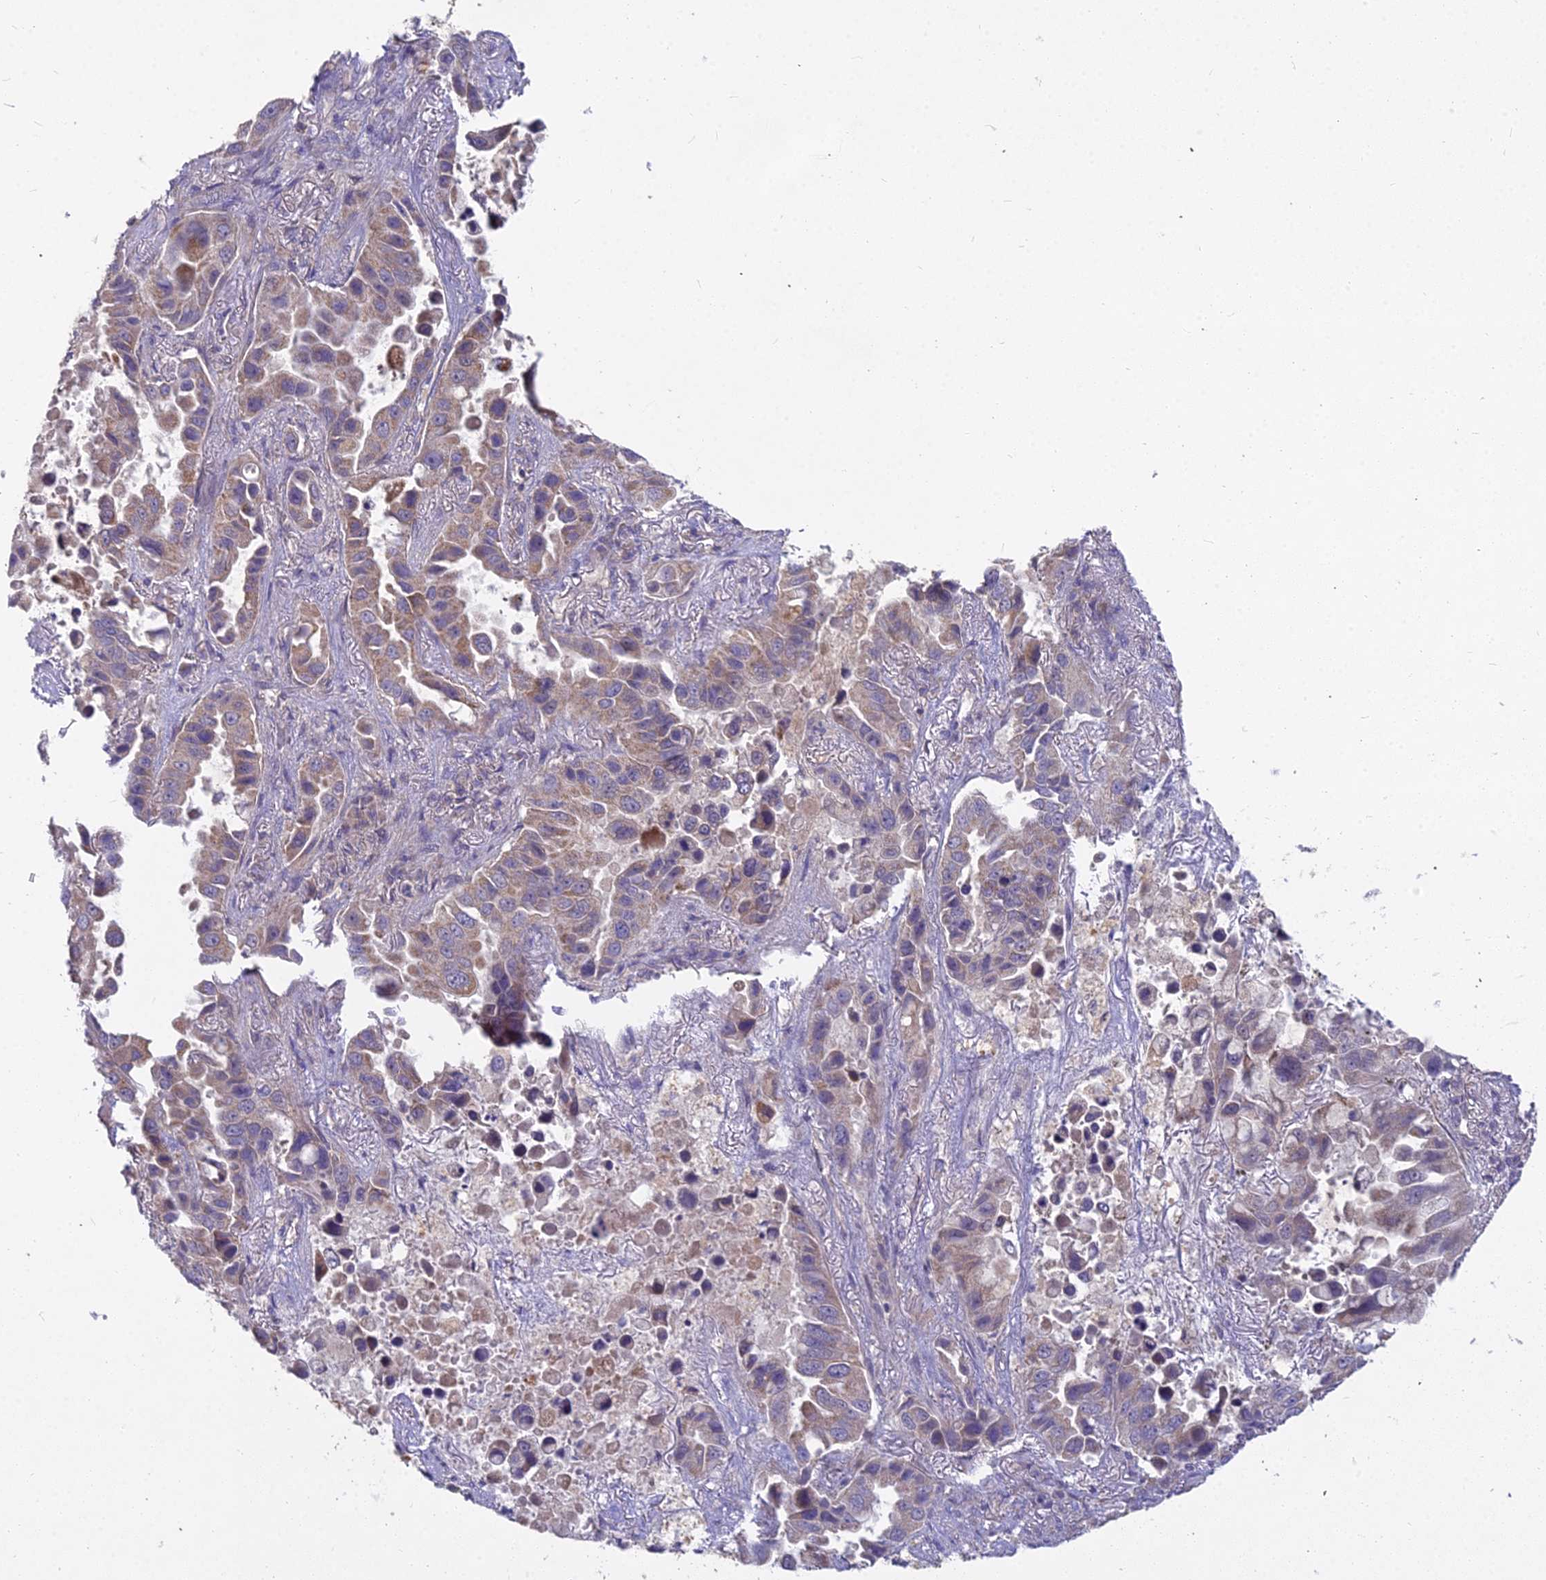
{"staining": {"intensity": "moderate", "quantity": ">75%", "location": "cytoplasmic/membranous"}, "tissue": "lung cancer", "cell_type": "Tumor cells", "image_type": "cancer", "snomed": [{"axis": "morphology", "description": "Adenocarcinoma, NOS"}, {"axis": "topography", "description": "Lung"}], "caption": "This image reveals IHC staining of lung cancer (adenocarcinoma), with medium moderate cytoplasmic/membranous positivity in about >75% of tumor cells.", "gene": "MICU2", "patient": {"sex": "male", "age": 64}}